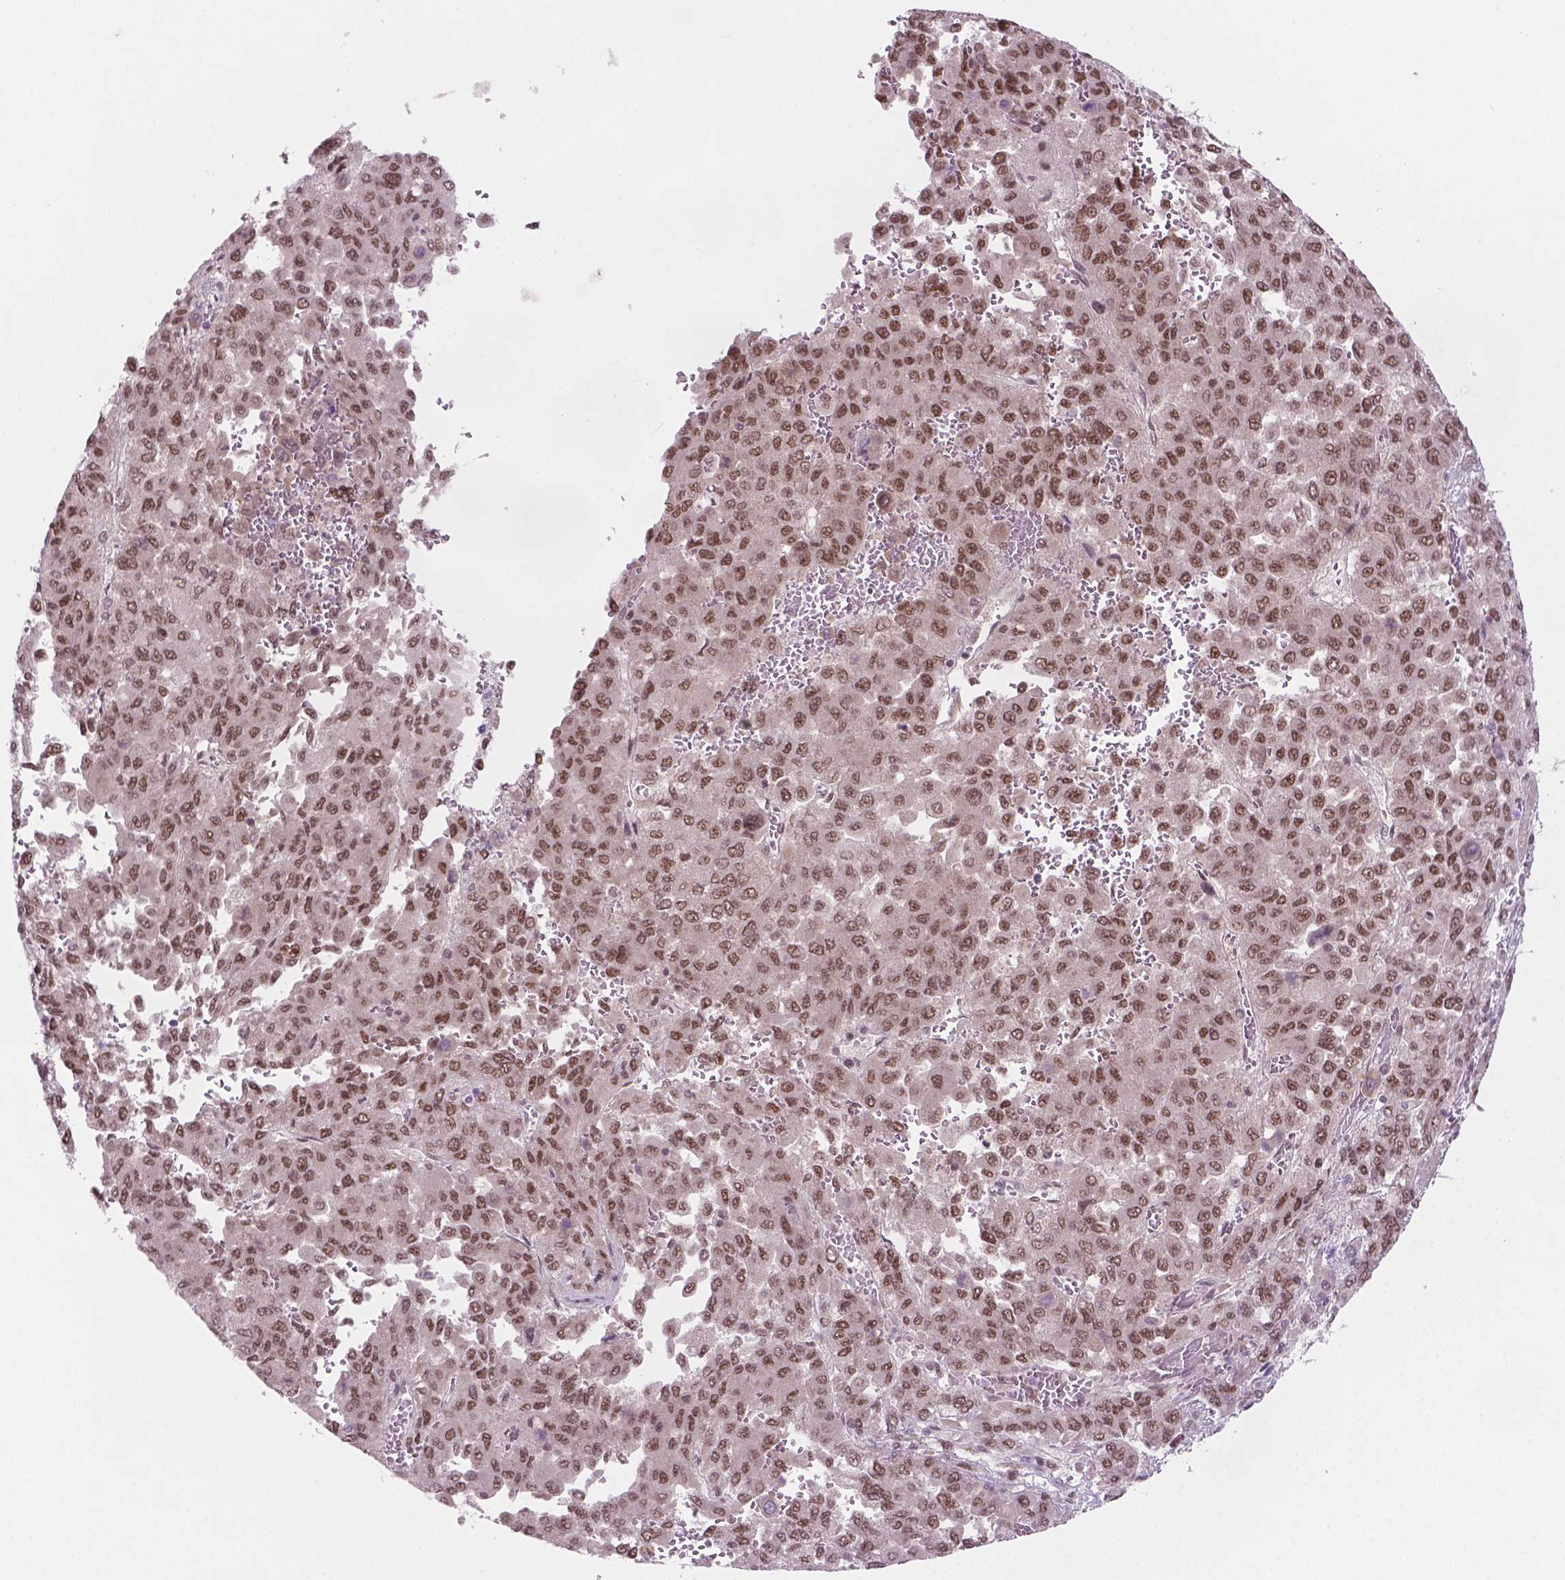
{"staining": {"intensity": "moderate", "quantity": ">75%", "location": "nuclear"}, "tissue": "liver cancer", "cell_type": "Tumor cells", "image_type": "cancer", "snomed": [{"axis": "morphology", "description": "Carcinoma, Hepatocellular, NOS"}, {"axis": "topography", "description": "Liver"}], "caption": "Protein staining exhibits moderate nuclear expression in about >75% of tumor cells in liver cancer. (Stains: DAB in brown, nuclei in blue, Microscopy: brightfield microscopy at high magnification).", "gene": "PHAX", "patient": {"sex": "female", "age": 41}}